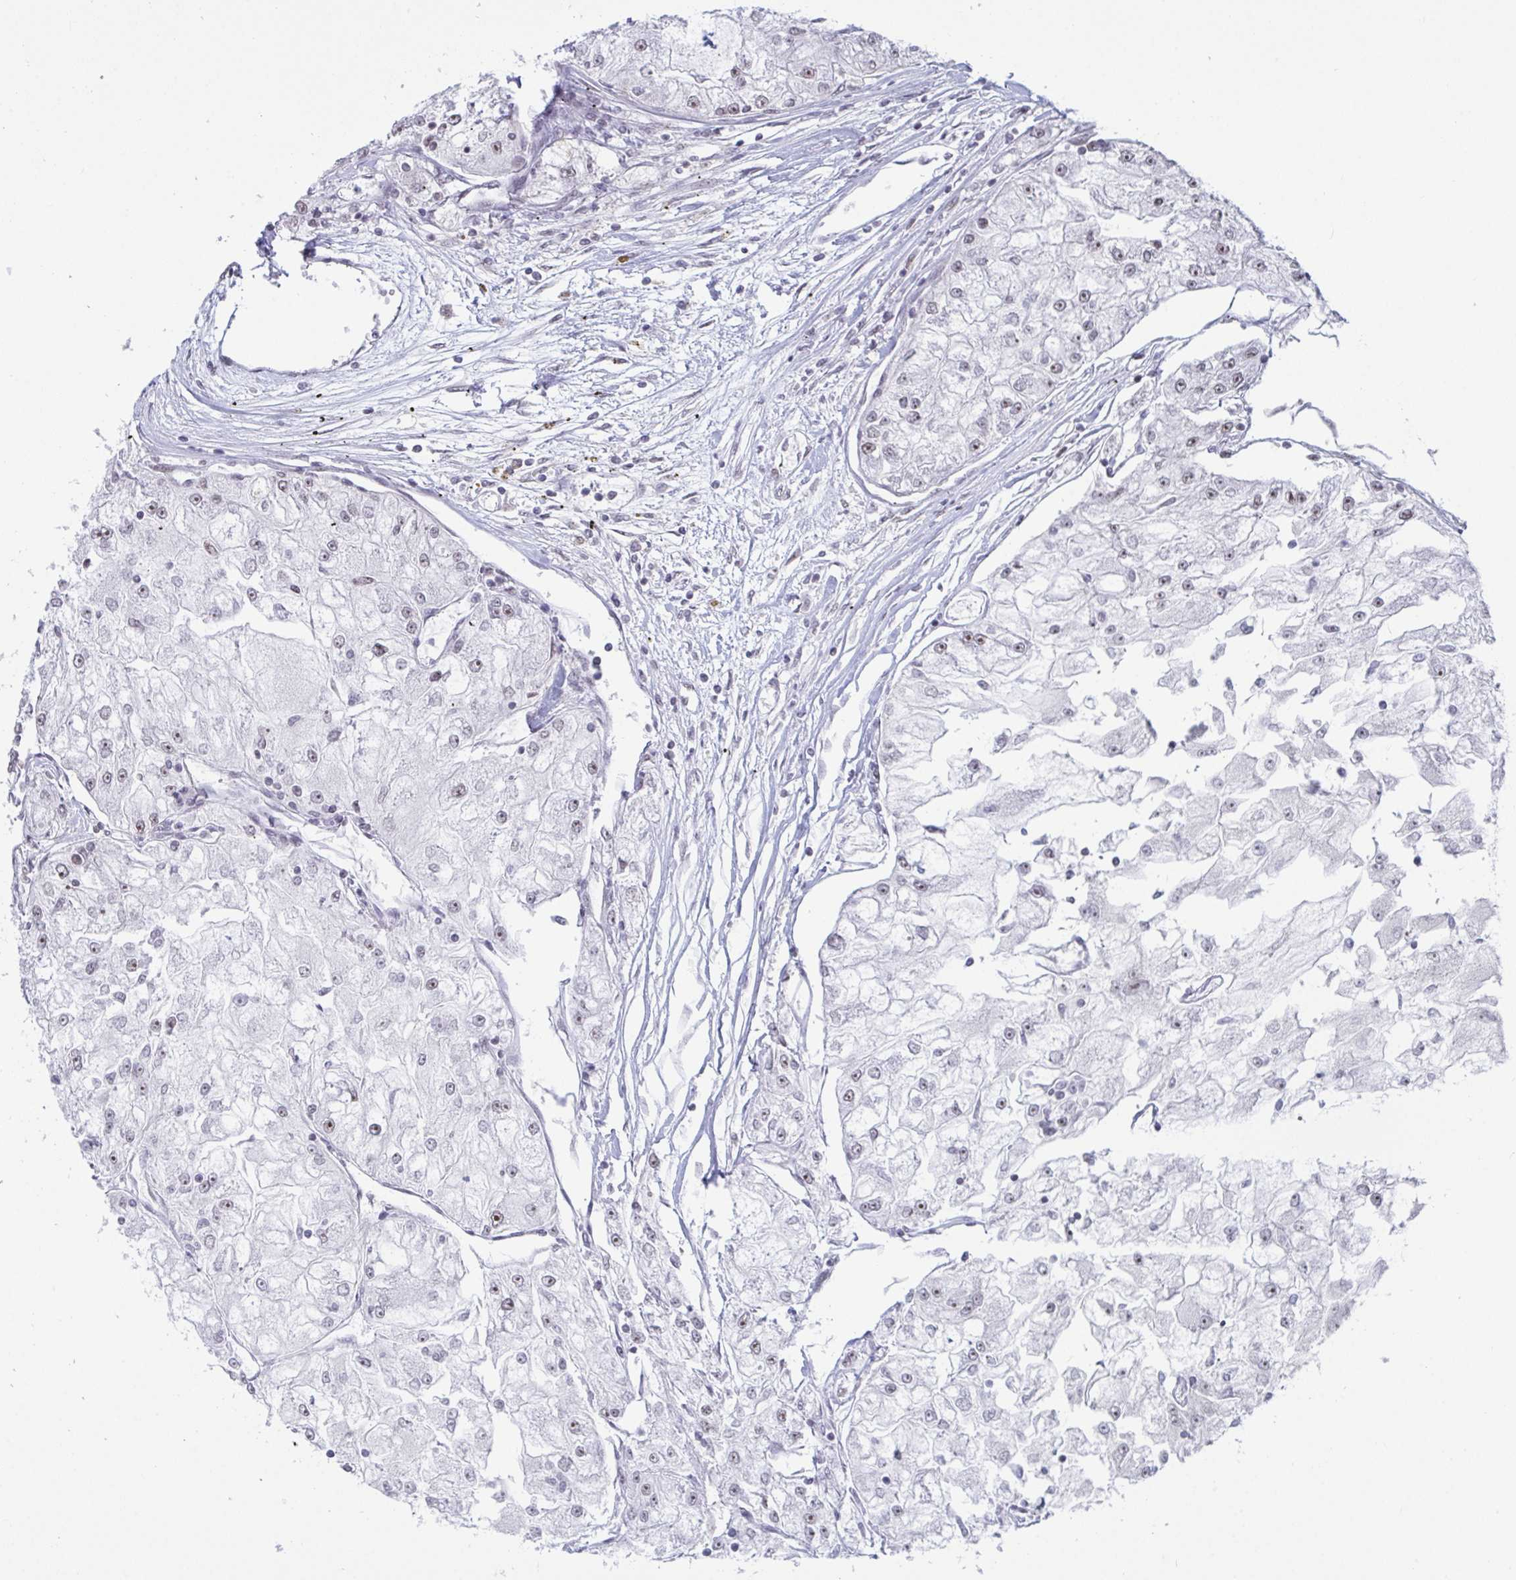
{"staining": {"intensity": "negative", "quantity": "none", "location": "none"}, "tissue": "renal cancer", "cell_type": "Tumor cells", "image_type": "cancer", "snomed": [{"axis": "morphology", "description": "Adenocarcinoma, NOS"}, {"axis": "topography", "description": "Kidney"}], "caption": "Immunohistochemistry image of human renal cancer (adenocarcinoma) stained for a protein (brown), which reveals no positivity in tumor cells. The staining is performed using DAB (3,3'-diaminobenzidine) brown chromogen with nuclei counter-stained in using hematoxylin.", "gene": "SUPT16H", "patient": {"sex": "female", "age": 72}}